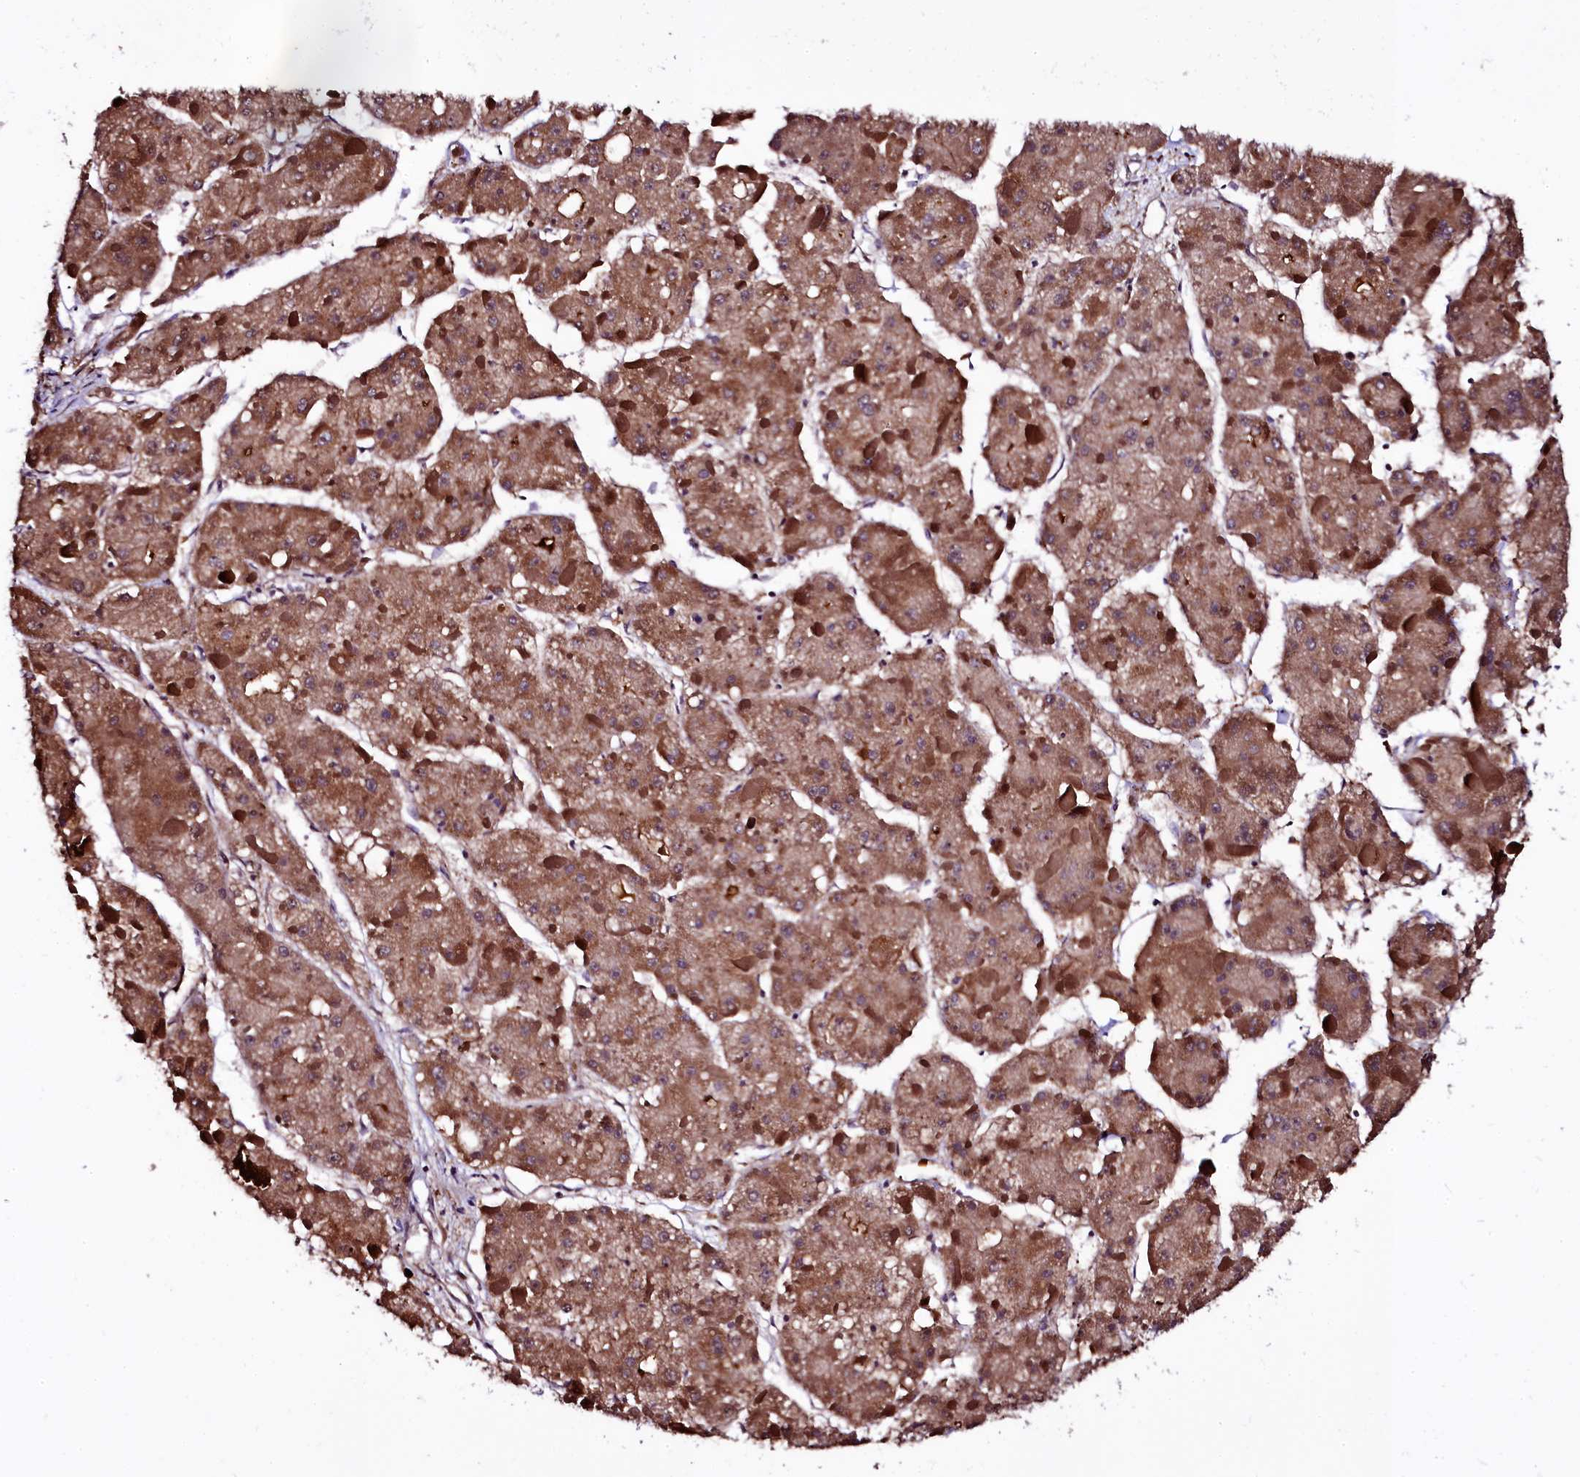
{"staining": {"intensity": "moderate", "quantity": ">75%", "location": "cytoplasmic/membranous"}, "tissue": "liver cancer", "cell_type": "Tumor cells", "image_type": "cancer", "snomed": [{"axis": "morphology", "description": "Carcinoma, Hepatocellular, NOS"}, {"axis": "topography", "description": "Liver"}], "caption": "Immunohistochemistry of human hepatocellular carcinoma (liver) displays medium levels of moderate cytoplasmic/membranous staining in approximately >75% of tumor cells.", "gene": "N4BP1", "patient": {"sex": "female", "age": 73}}